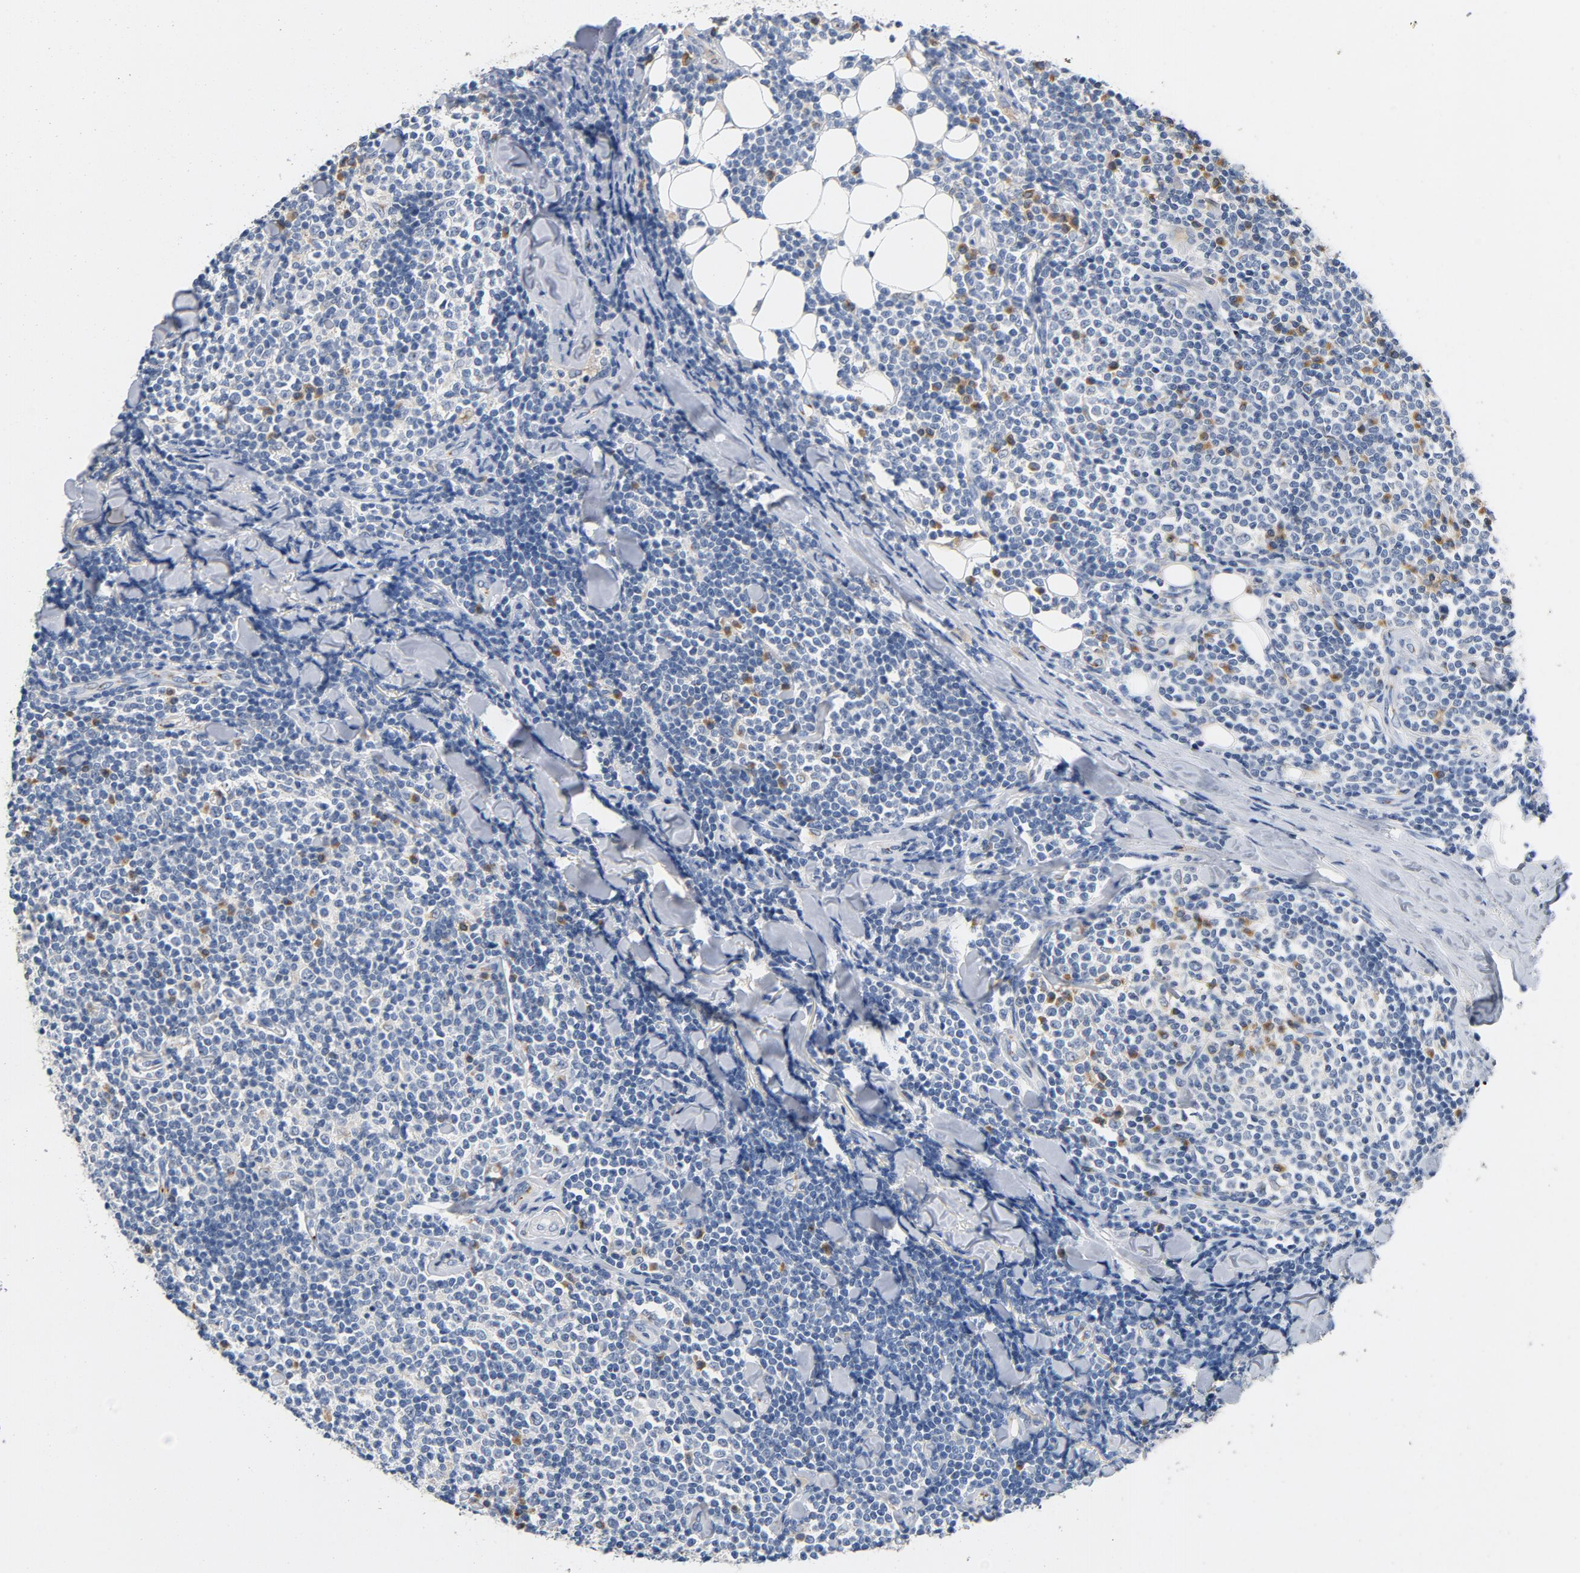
{"staining": {"intensity": "negative", "quantity": "none", "location": "none"}, "tissue": "lymphoma", "cell_type": "Tumor cells", "image_type": "cancer", "snomed": [{"axis": "morphology", "description": "Malignant lymphoma, non-Hodgkin's type, Low grade"}, {"axis": "topography", "description": "Soft tissue"}], "caption": "An IHC photomicrograph of malignant lymphoma, non-Hodgkin's type (low-grade) is shown. There is no staining in tumor cells of malignant lymphoma, non-Hodgkin's type (low-grade). (DAB immunohistochemistry (IHC) visualized using brightfield microscopy, high magnification).", "gene": "LMAN2", "patient": {"sex": "male", "age": 92}}